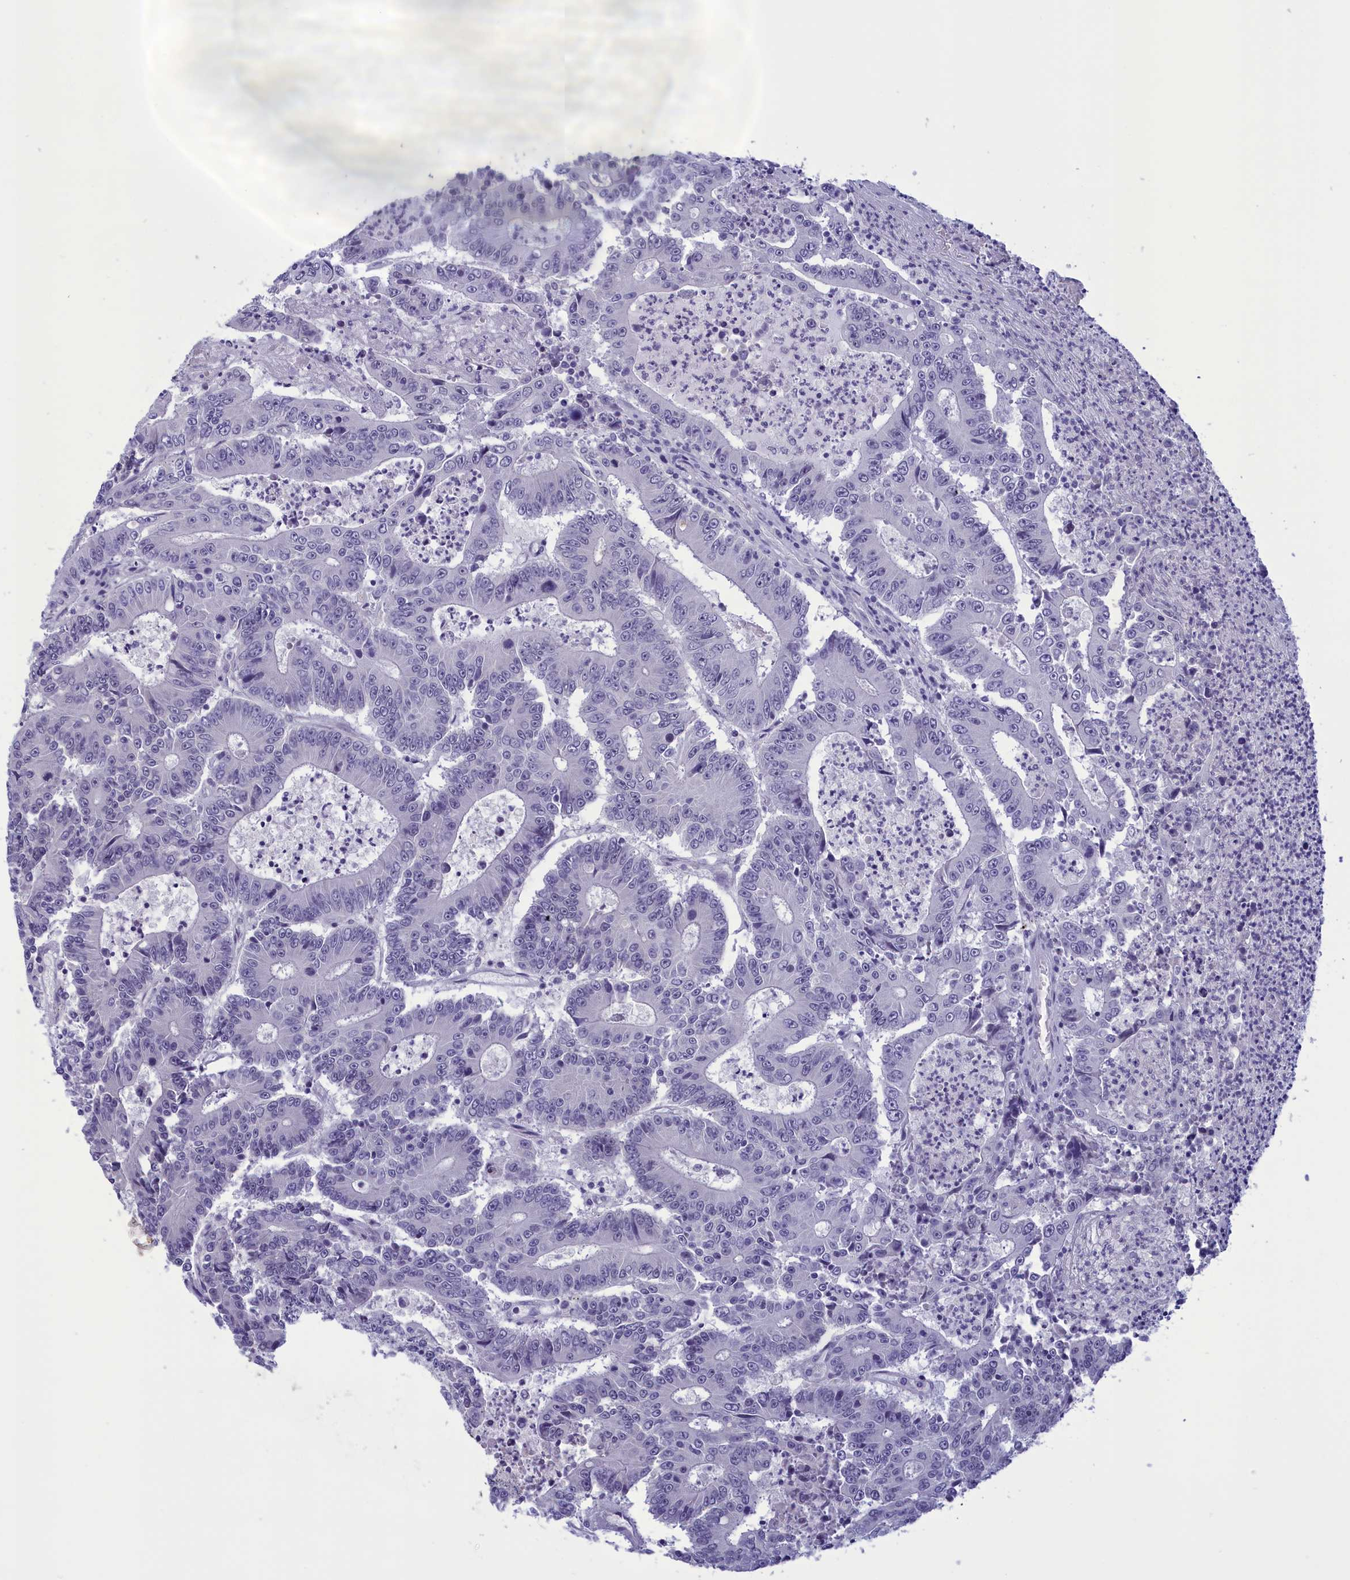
{"staining": {"intensity": "negative", "quantity": "none", "location": "none"}, "tissue": "colorectal cancer", "cell_type": "Tumor cells", "image_type": "cancer", "snomed": [{"axis": "morphology", "description": "Adenocarcinoma, NOS"}, {"axis": "topography", "description": "Colon"}], "caption": "The immunohistochemistry micrograph has no significant expression in tumor cells of adenocarcinoma (colorectal) tissue. (DAB (3,3'-diaminobenzidine) immunohistochemistry (IHC) visualized using brightfield microscopy, high magnification).", "gene": "ELOA2", "patient": {"sex": "male", "age": 83}}